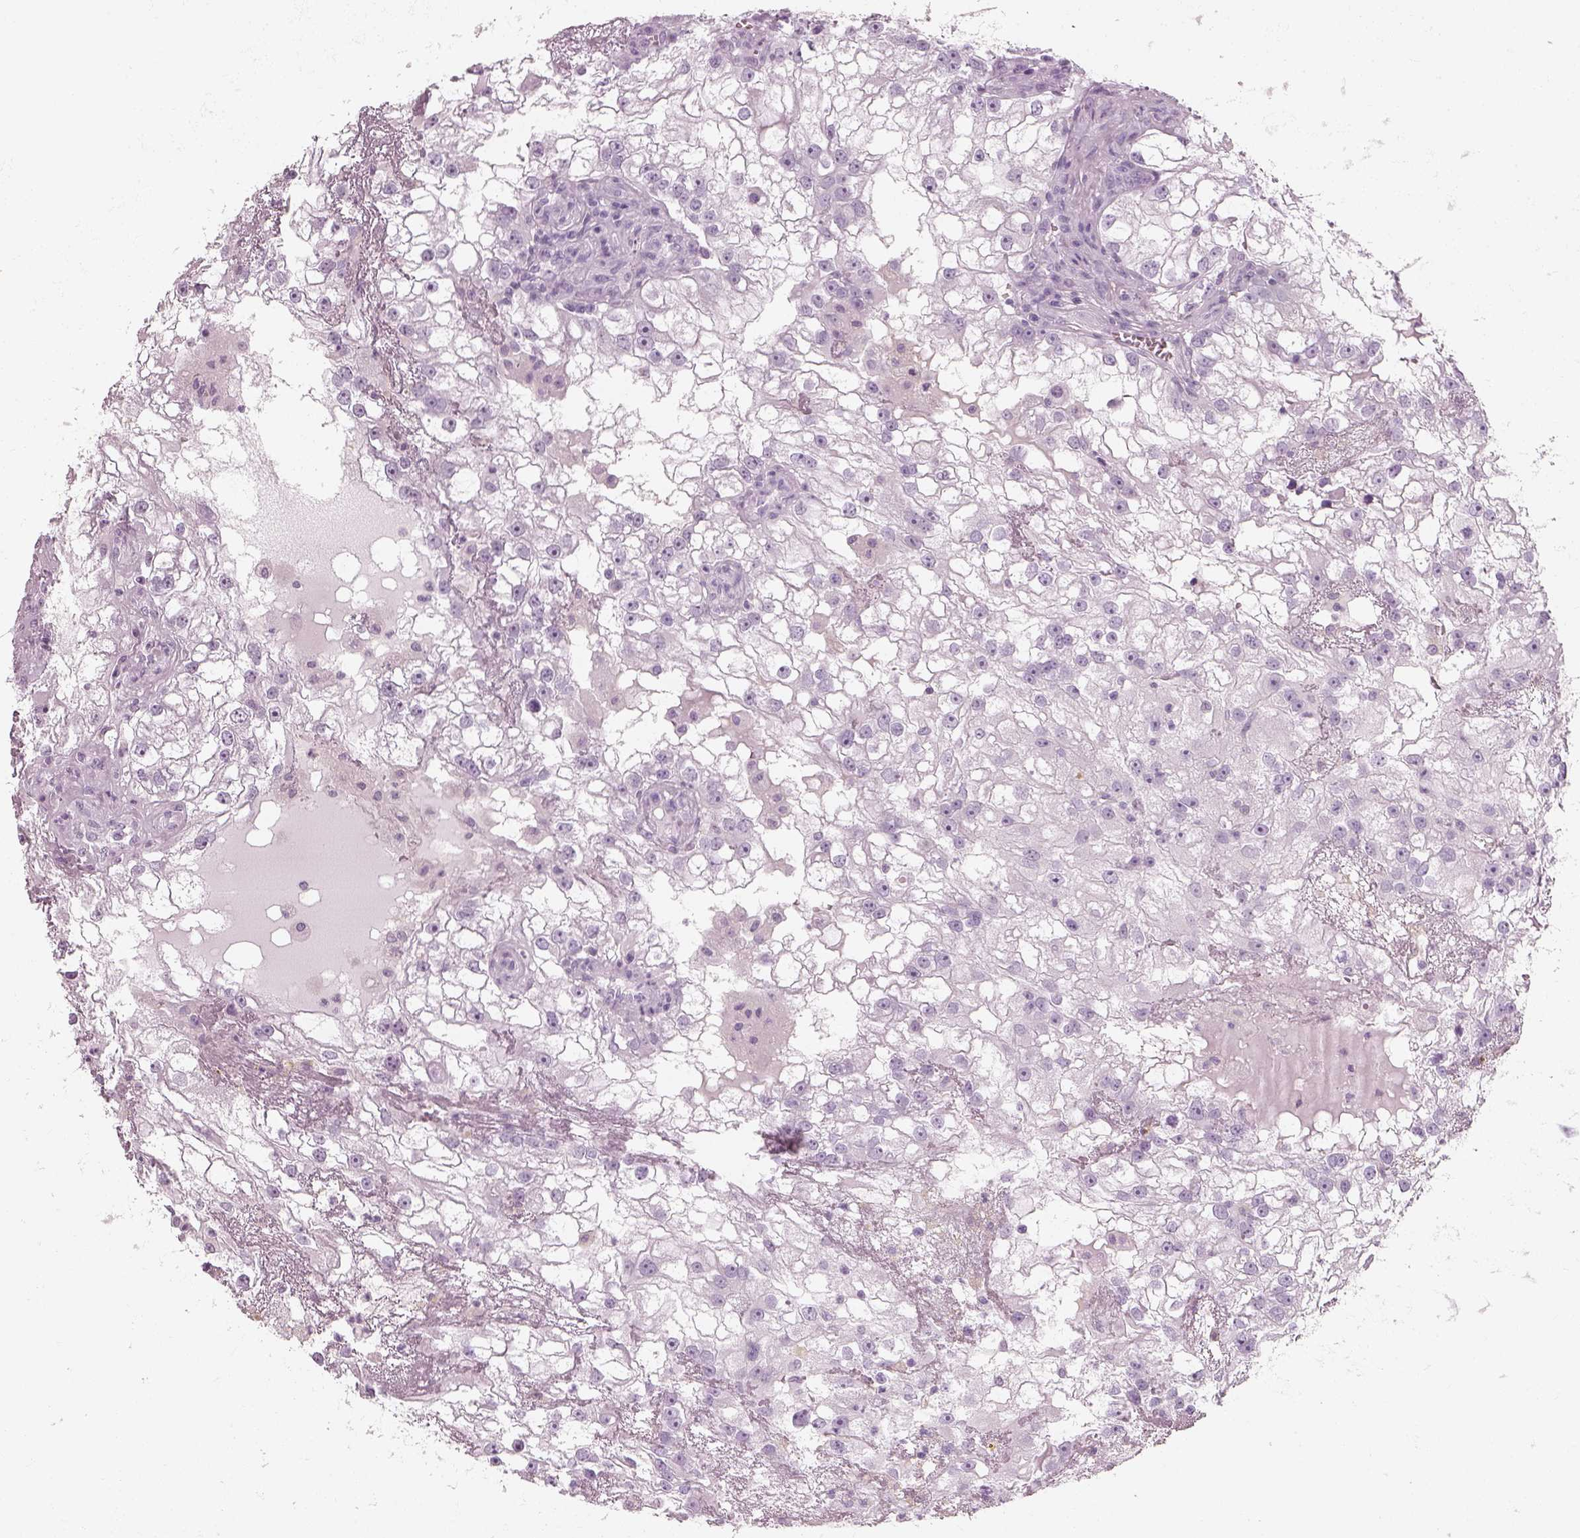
{"staining": {"intensity": "negative", "quantity": "none", "location": "none"}, "tissue": "renal cancer", "cell_type": "Tumor cells", "image_type": "cancer", "snomed": [{"axis": "morphology", "description": "Adenocarcinoma, NOS"}, {"axis": "topography", "description": "Kidney"}], "caption": "IHC micrograph of human adenocarcinoma (renal) stained for a protein (brown), which shows no positivity in tumor cells. The staining is performed using DAB brown chromogen with nuclei counter-stained in using hematoxylin.", "gene": "CRYAA", "patient": {"sex": "male", "age": 59}}